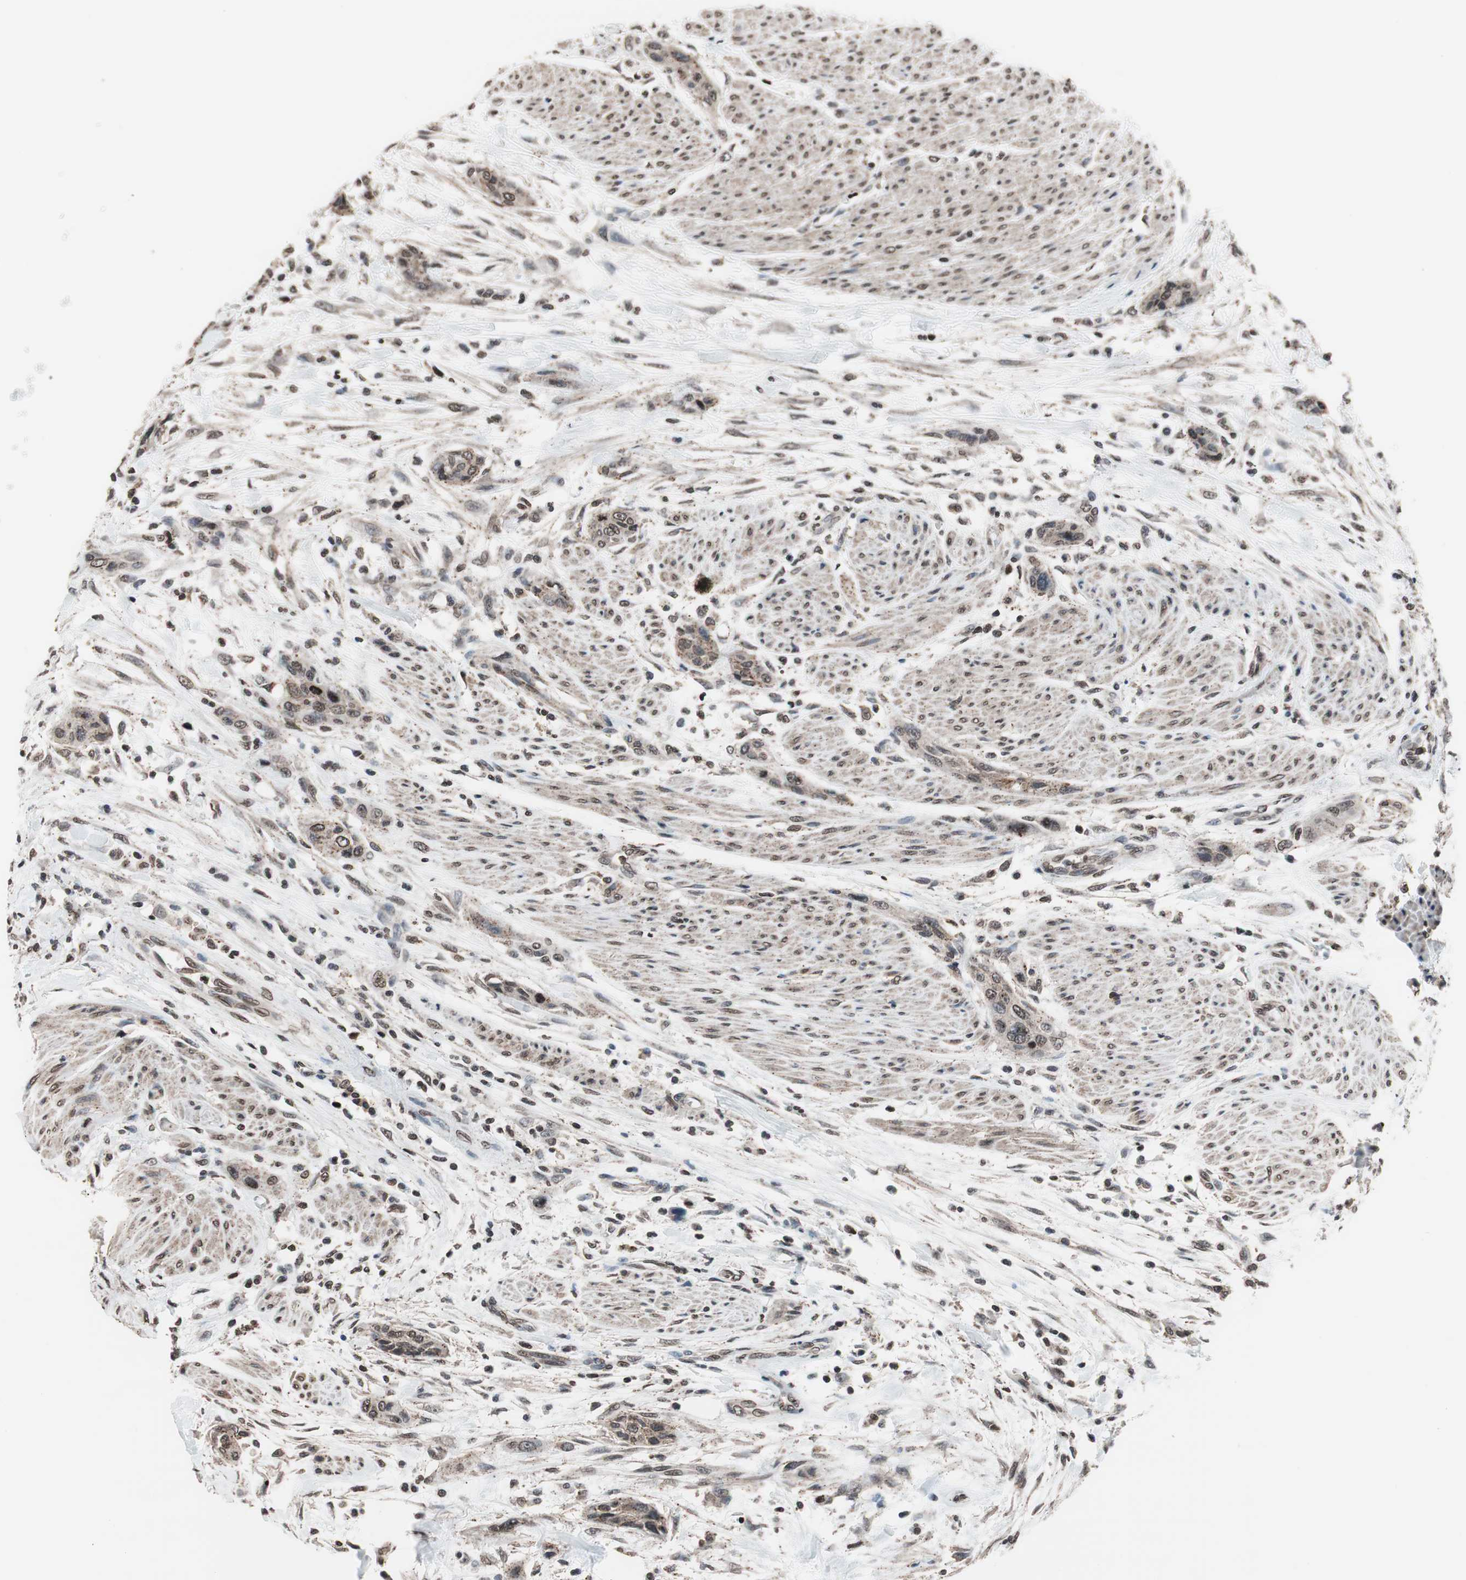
{"staining": {"intensity": "weak", "quantity": ">75%", "location": "cytoplasmic/membranous,nuclear"}, "tissue": "urothelial cancer", "cell_type": "Tumor cells", "image_type": "cancer", "snomed": [{"axis": "morphology", "description": "Urothelial carcinoma, High grade"}, {"axis": "topography", "description": "Urinary bladder"}], "caption": "Urothelial carcinoma (high-grade) tissue demonstrates weak cytoplasmic/membranous and nuclear expression in about >75% of tumor cells, visualized by immunohistochemistry.", "gene": "RFC1", "patient": {"sex": "male", "age": 35}}